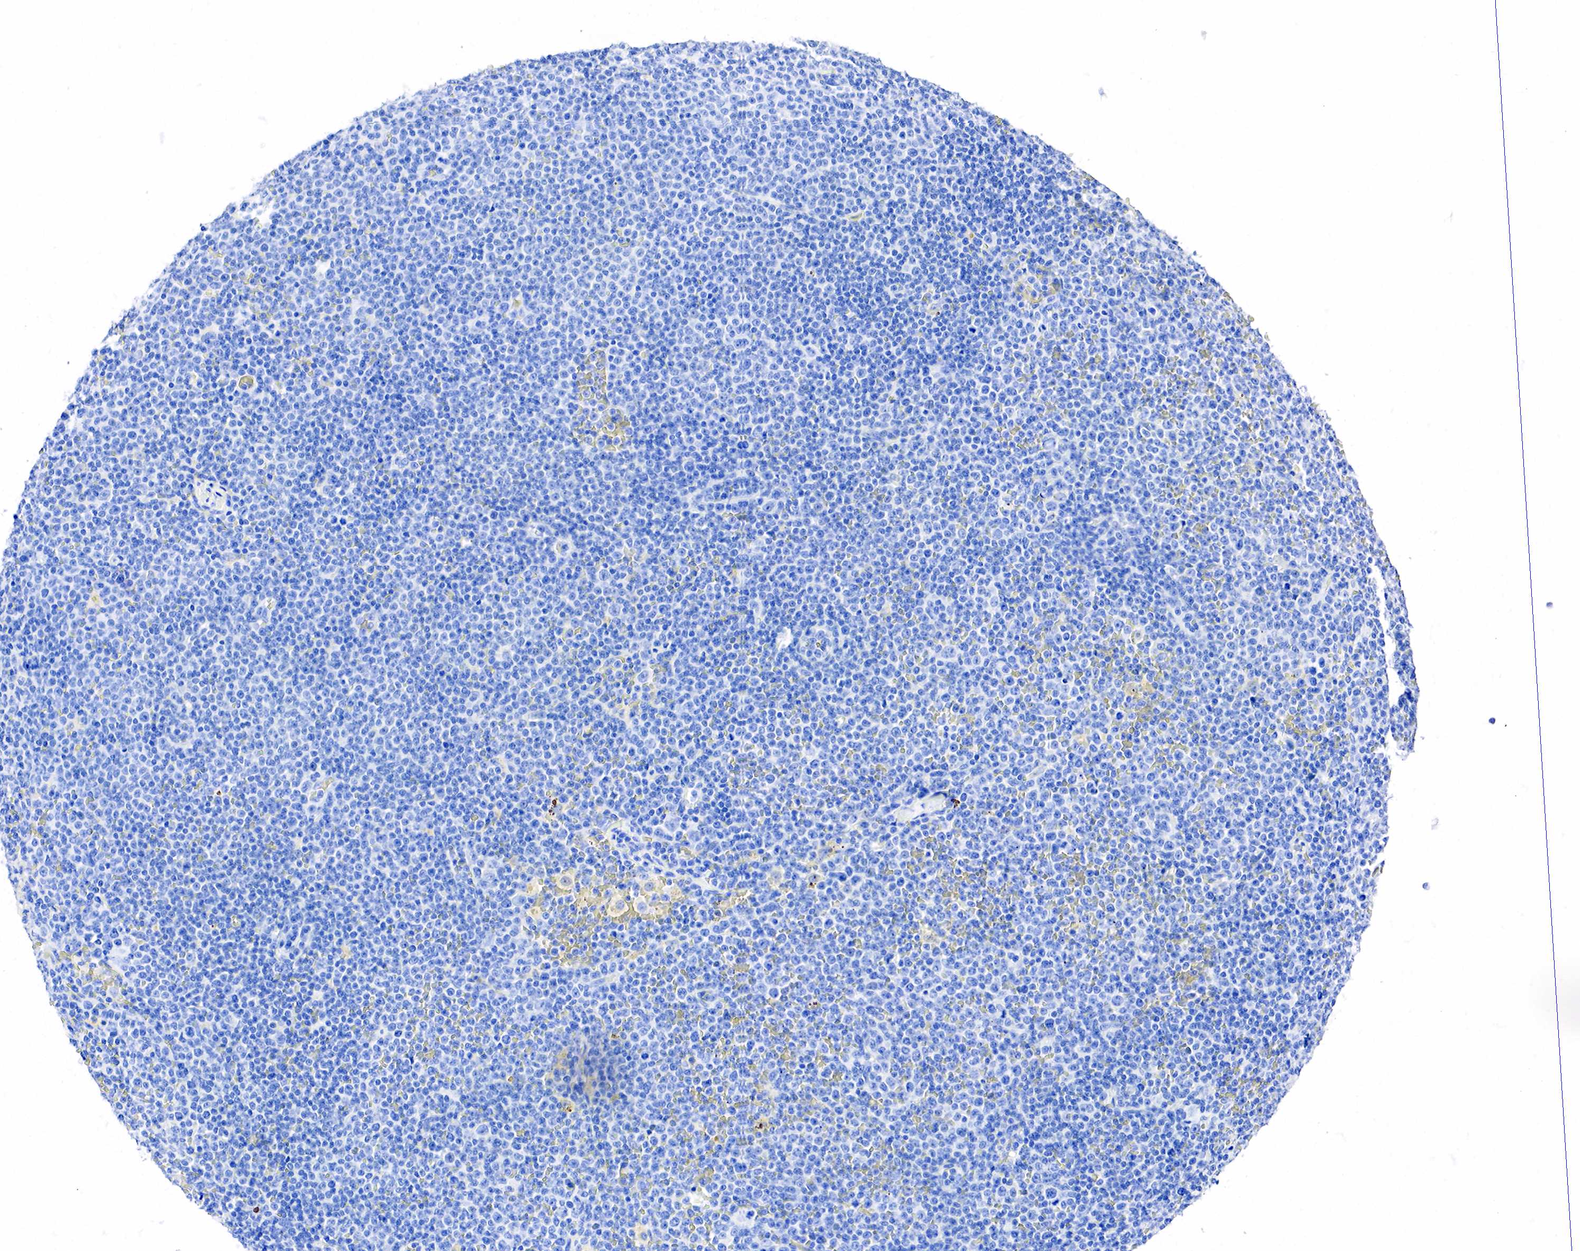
{"staining": {"intensity": "negative", "quantity": "none", "location": "none"}, "tissue": "lymphoma", "cell_type": "Tumor cells", "image_type": "cancer", "snomed": [{"axis": "morphology", "description": "Malignant lymphoma, non-Hodgkin's type, Low grade"}, {"axis": "topography", "description": "Lymph node"}], "caption": "IHC photomicrograph of human low-grade malignant lymphoma, non-Hodgkin's type stained for a protein (brown), which exhibits no expression in tumor cells.", "gene": "PTH", "patient": {"sex": "male", "age": 50}}